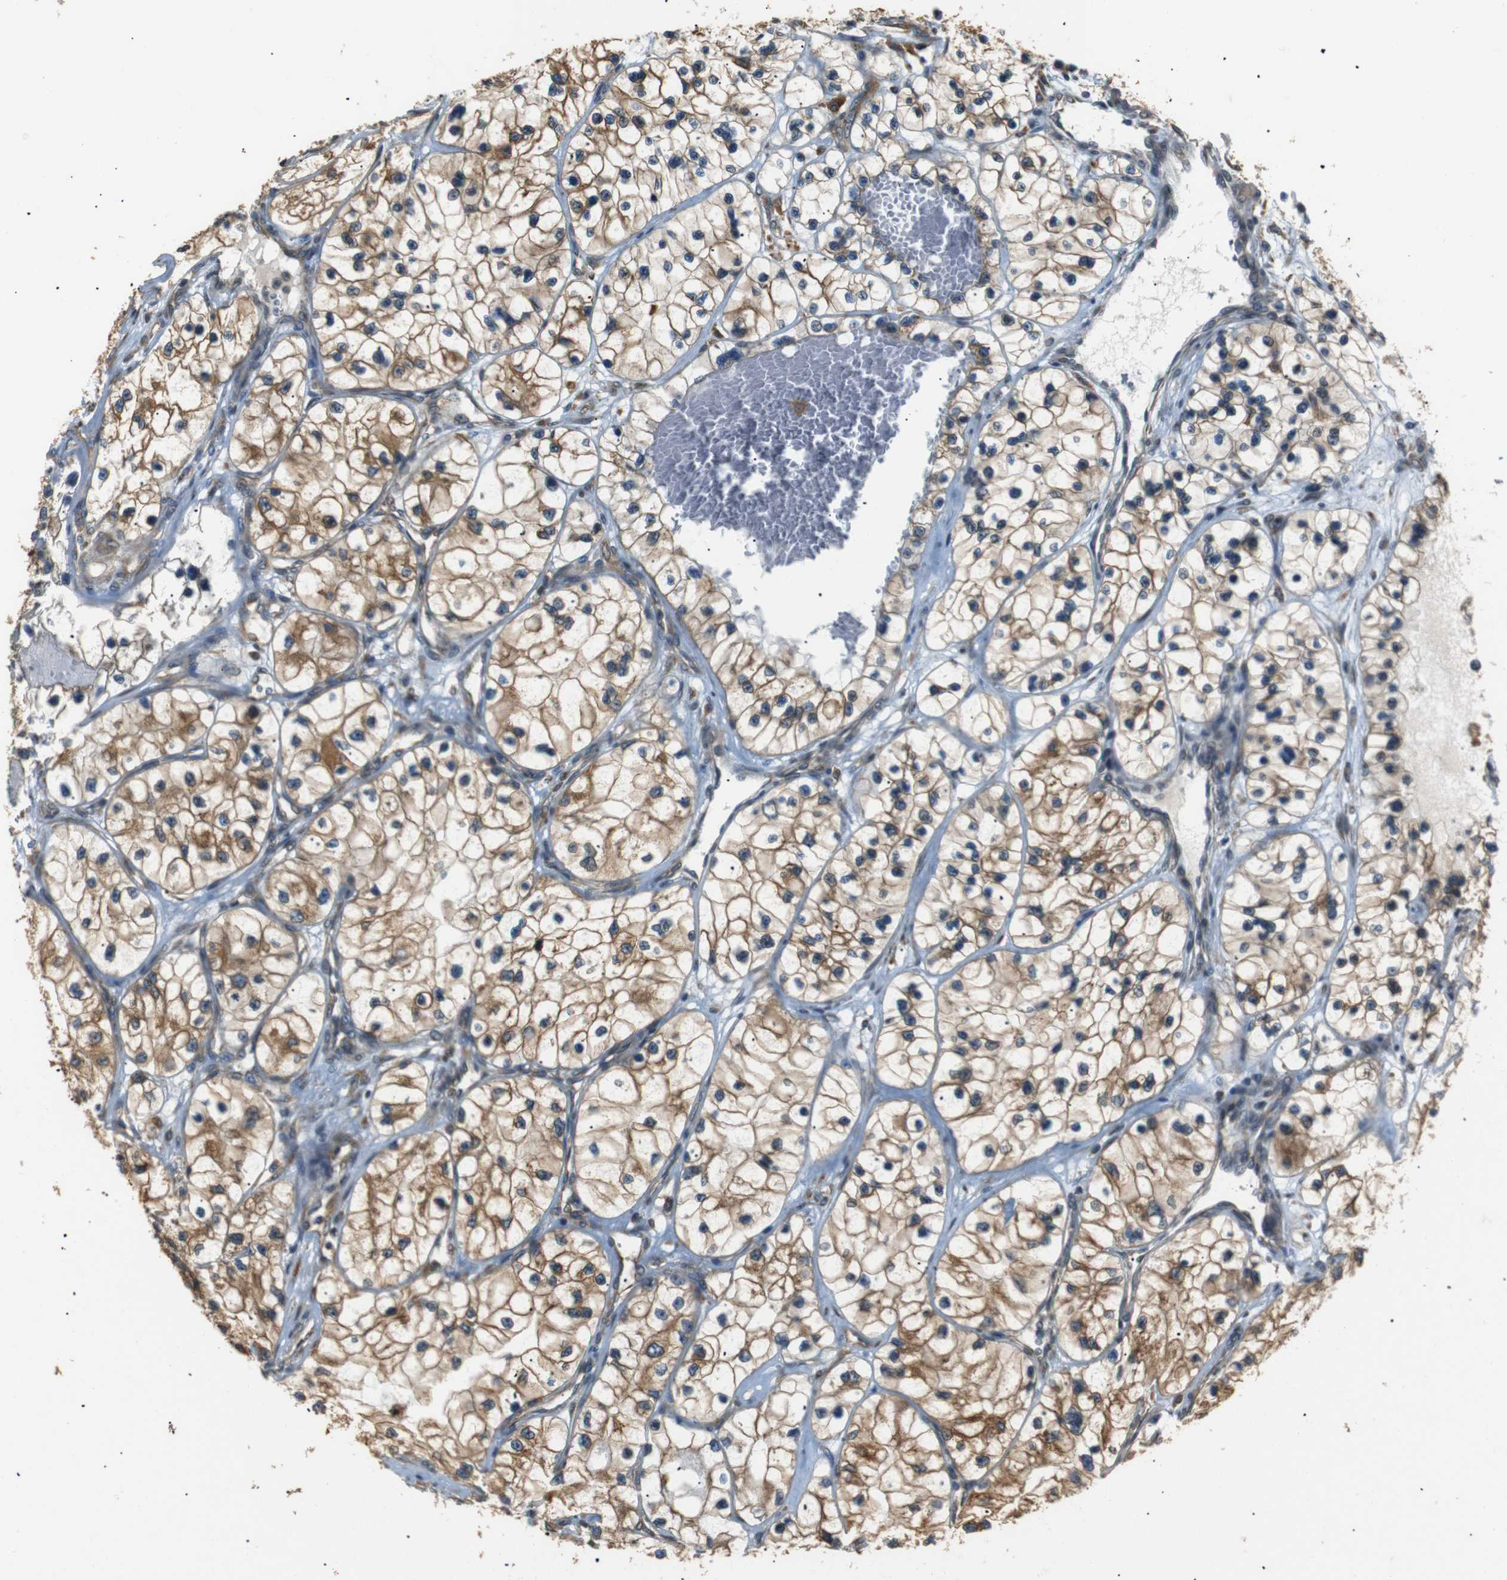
{"staining": {"intensity": "moderate", "quantity": ">75%", "location": "cytoplasmic/membranous"}, "tissue": "renal cancer", "cell_type": "Tumor cells", "image_type": "cancer", "snomed": [{"axis": "morphology", "description": "Adenocarcinoma, NOS"}, {"axis": "topography", "description": "Kidney"}], "caption": "This histopathology image exhibits immunohistochemistry (IHC) staining of renal adenocarcinoma, with medium moderate cytoplasmic/membranous staining in approximately >75% of tumor cells.", "gene": "TMED2", "patient": {"sex": "female", "age": 57}}